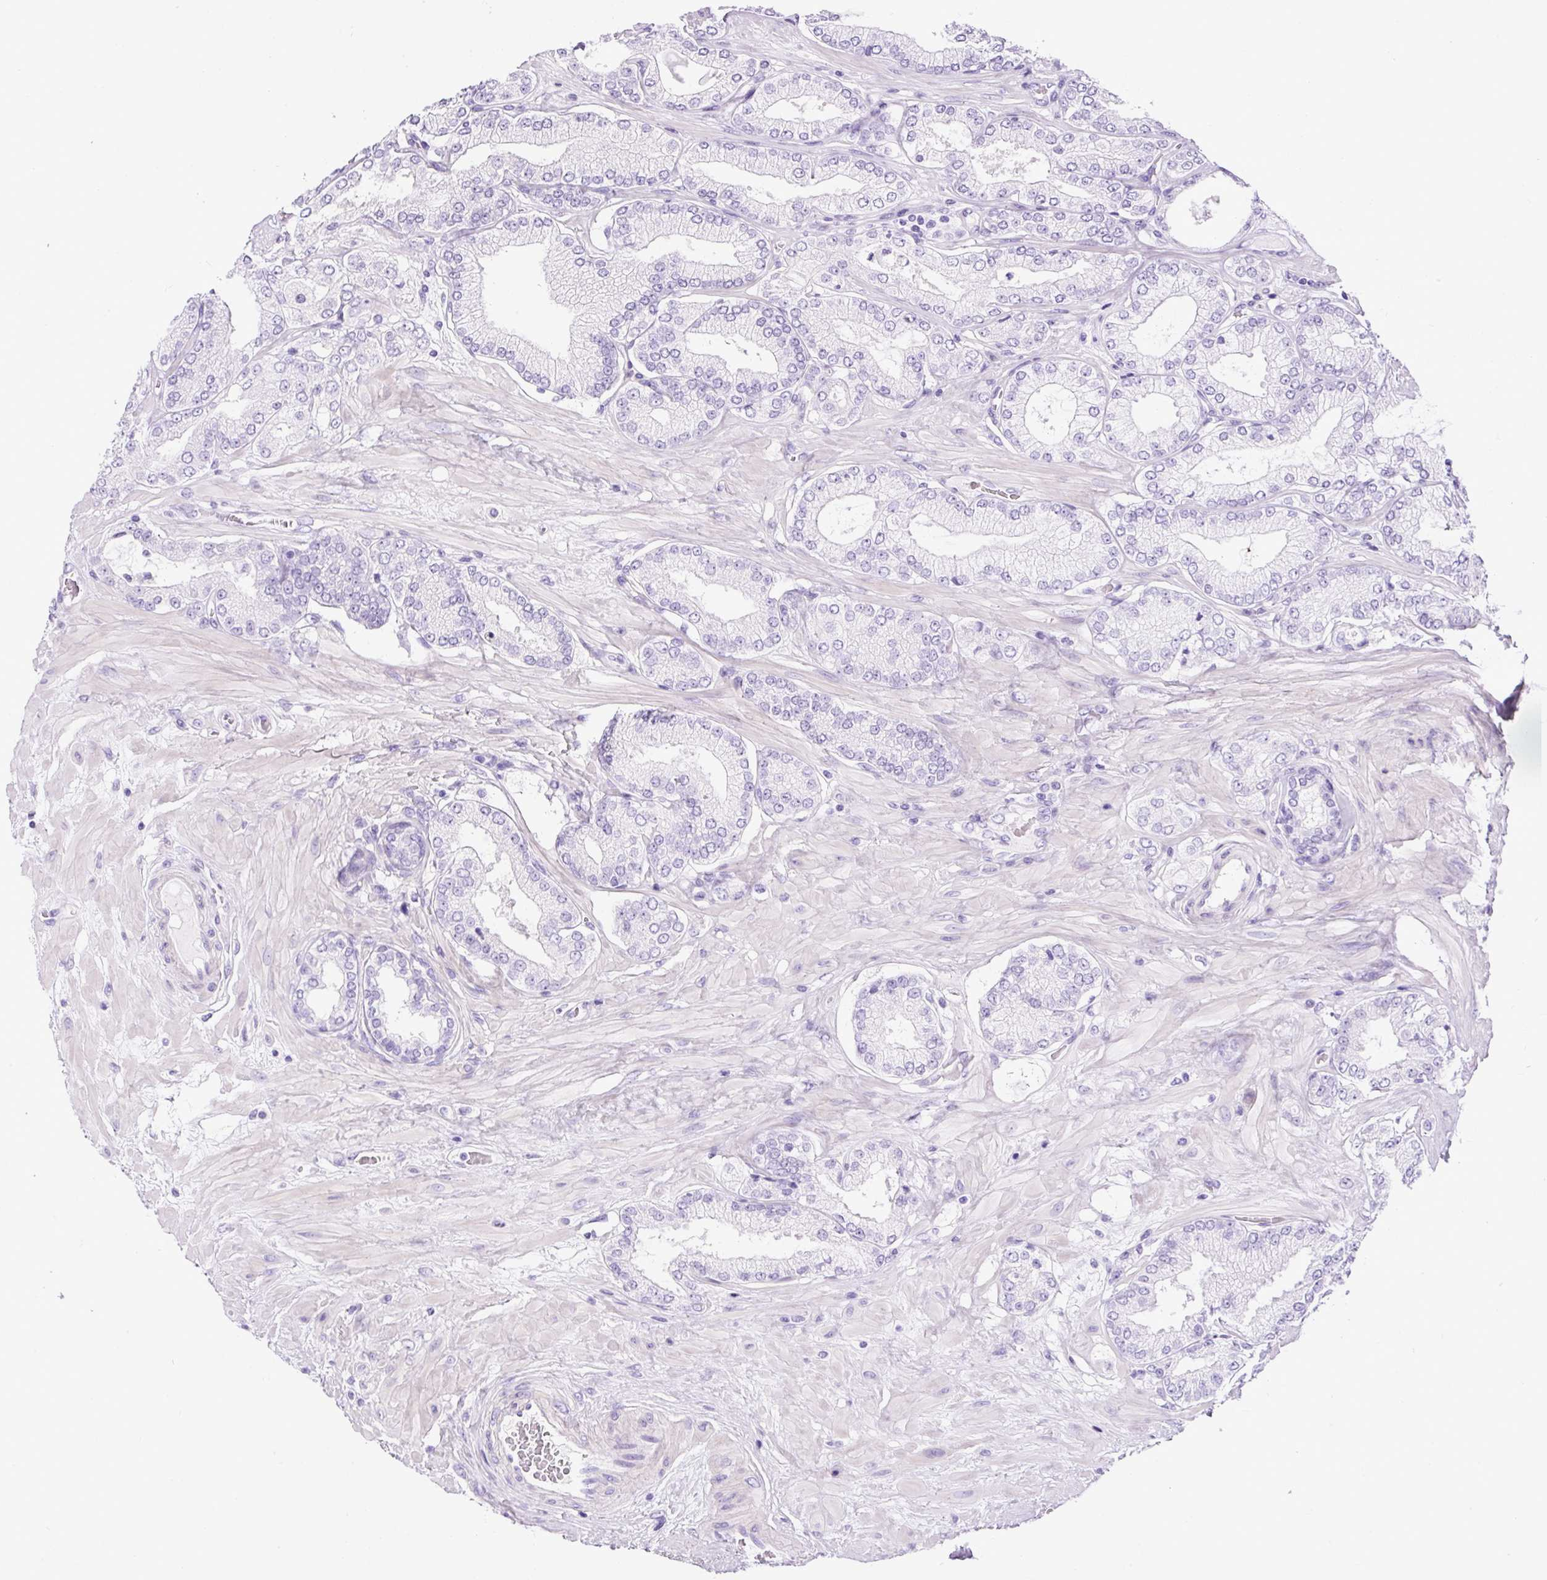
{"staining": {"intensity": "negative", "quantity": "none", "location": "none"}, "tissue": "prostate cancer", "cell_type": "Tumor cells", "image_type": "cancer", "snomed": [{"axis": "morphology", "description": "Adenocarcinoma, High grade"}, {"axis": "topography", "description": "Prostate"}], "caption": "Immunohistochemistry histopathology image of neoplastic tissue: human prostate cancer (adenocarcinoma (high-grade)) stained with DAB (3,3'-diaminobenzidine) shows no significant protein expression in tumor cells. Nuclei are stained in blue.", "gene": "UPP1", "patient": {"sex": "male", "age": 68}}